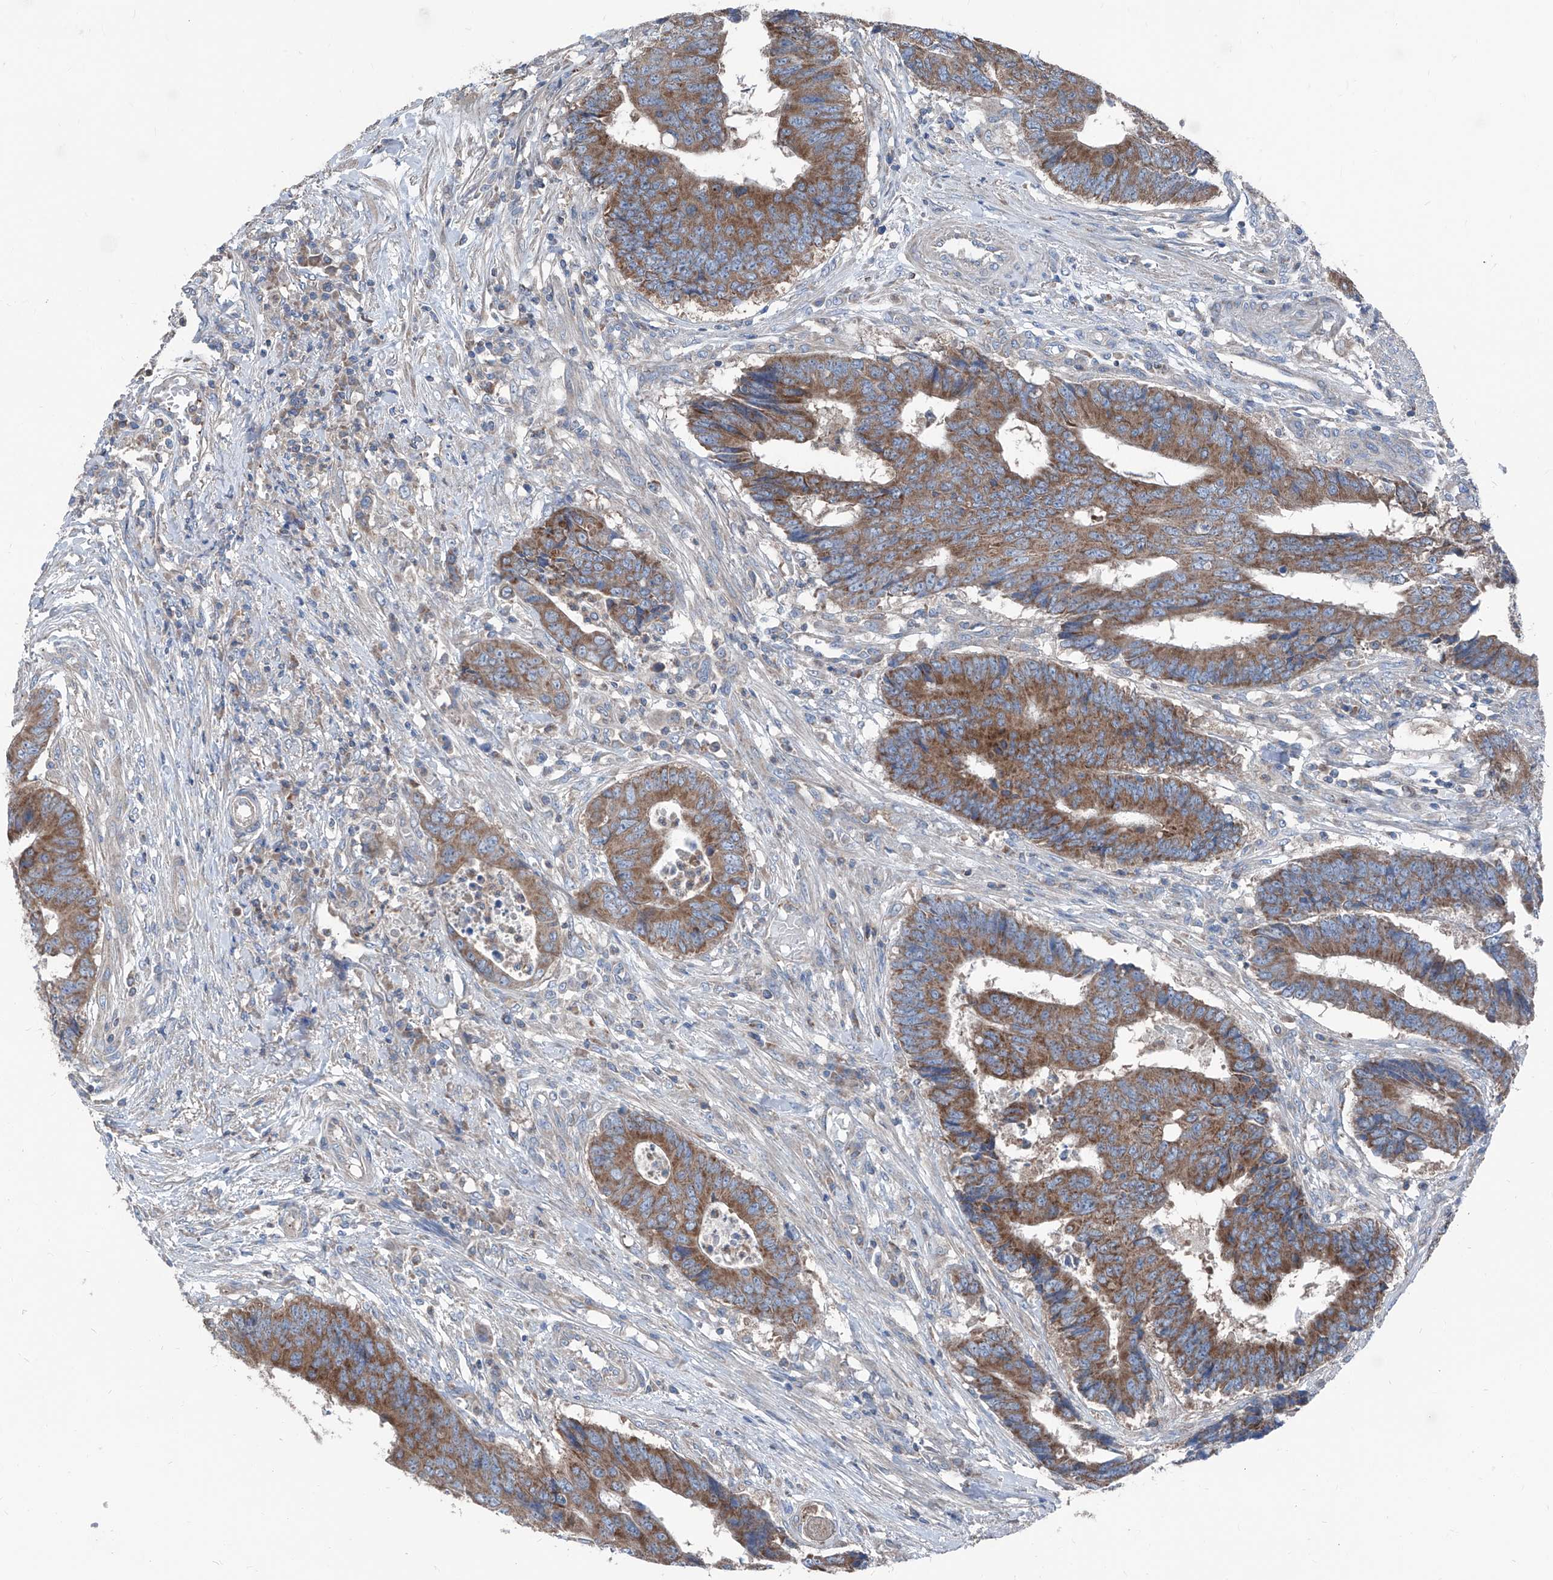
{"staining": {"intensity": "moderate", "quantity": ">75%", "location": "cytoplasmic/membranous"}, "tissue": "colorectal cancer", "cell_type": "Tumor cells", "image_type": "cancer", "snomed": [{"axis": "morphology", "description": "Adenocarcinoma, NOS"}, {"axis": "topography", "description": "Rectum"}], "caption": "This histopathology image demonstrates immunohistochemistry (IHC) staining of human colorectal cancer (adenocarcinoma), with medium moderate cytoplasmic/membranous expression in about >75% of tumor cells.", "gene": "GPAT3", "patient": {"sex": "male", "age": 84}}